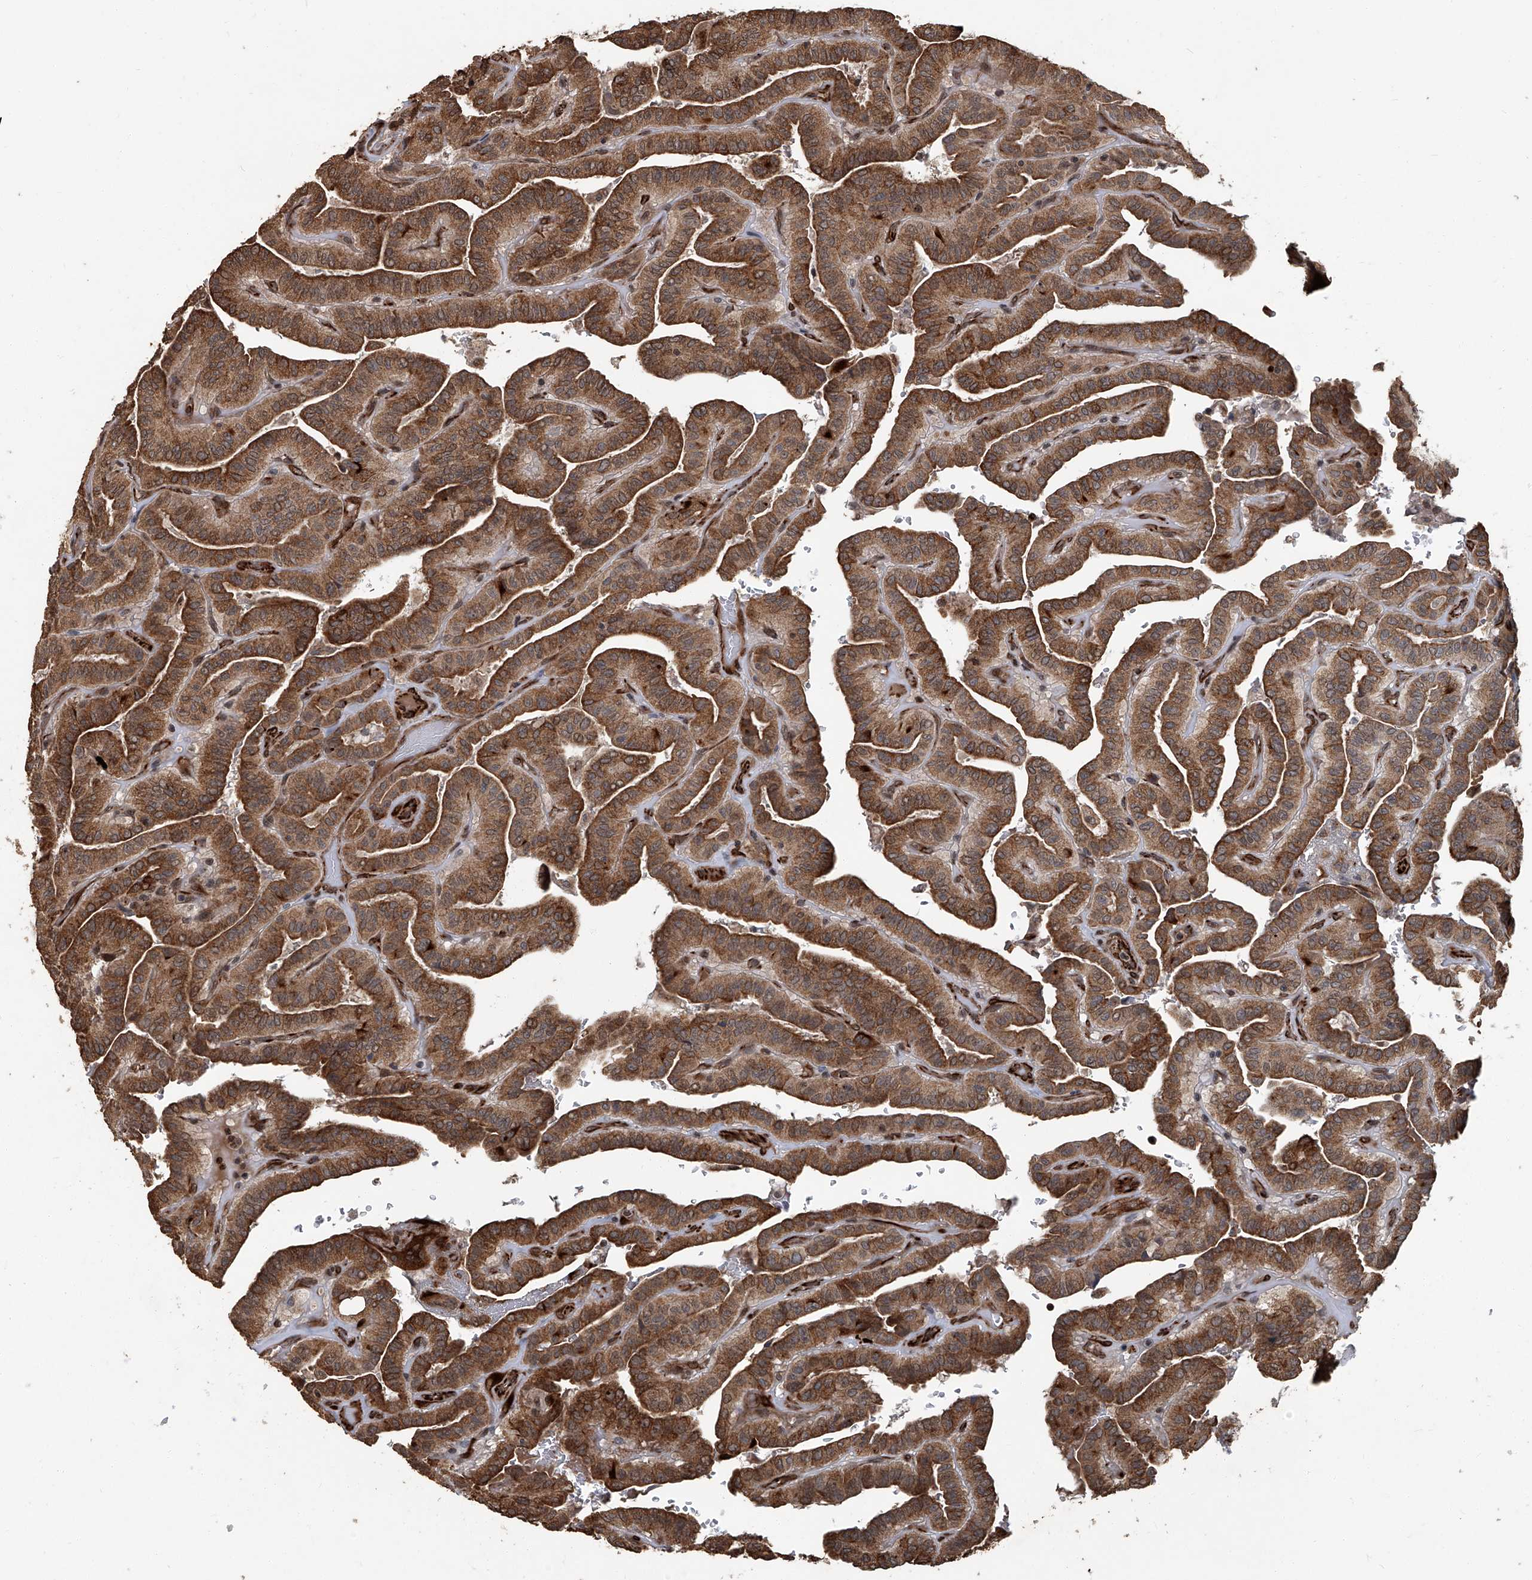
{"staining": {"intensity": "moderate", "quantity": ">75%", "location": "cytoplasmic/membranous"}, "tissue": "thyroid cancer", "cell_type": "Tumor cells", "image_type": "cancer", "snomed": [{"axis": "morphology", "description": "Papillary adenocarcinoma, NOS"}, {"axis": "topography", "description": "Thyroid gland"}], "caption": "Protein staining of thyroid cancer (papillary adenocarcinoma) tissue shows moderate cytoplasmic/membranous staining in about >75% of tumor cells. (DAB = brown stain, brightfield microscopy at high magnification).", "gene": "GPR132", "patient": {"sex": "male", "age": 77}}